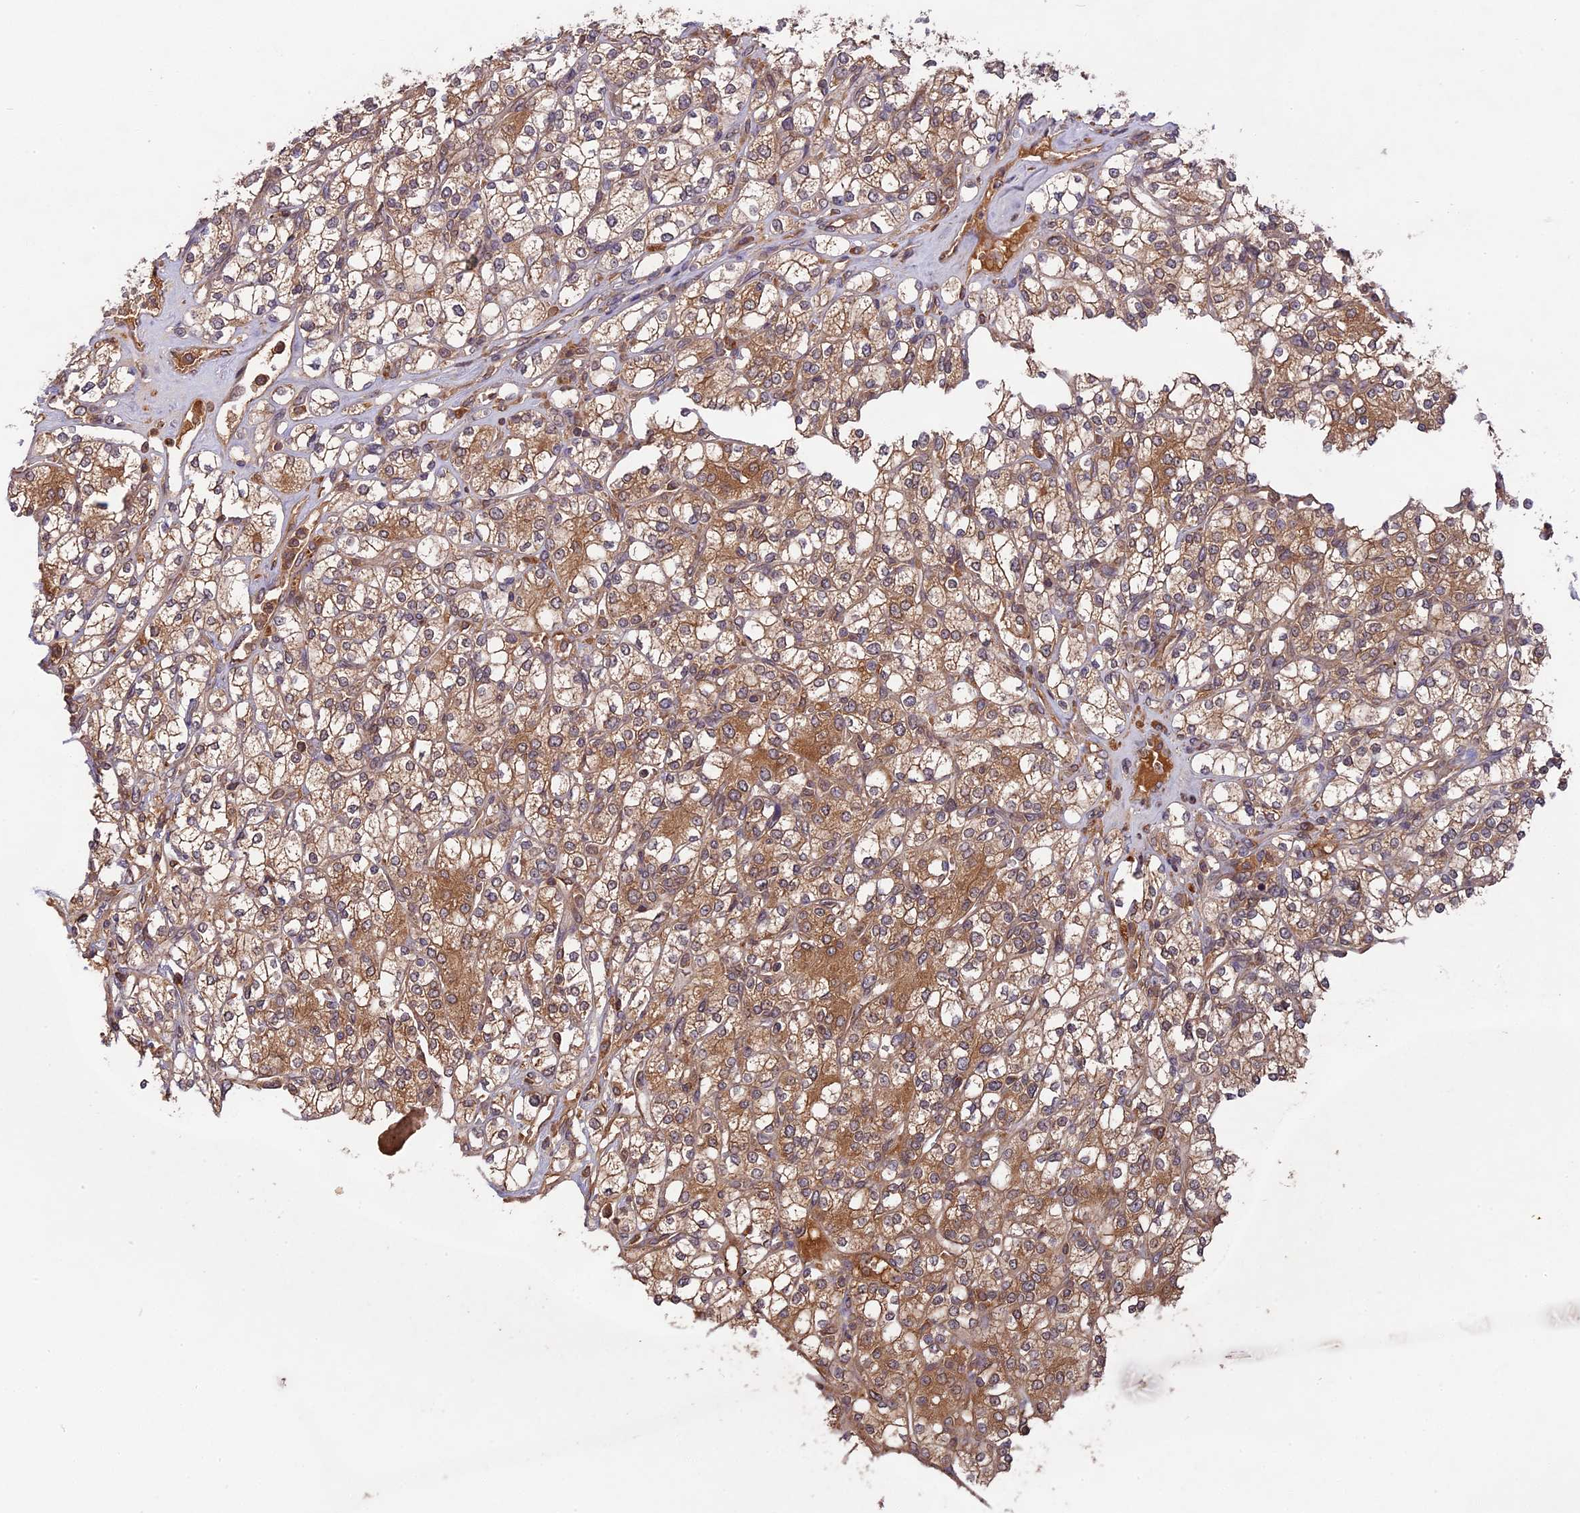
{"staining": {"intensity": "moderate", "quantity": ">75%", "location": "cytoplasmic/membranous"}, "tissue": "renal cancer", "cell_type": "Tumor cells", "image_type": "cancer", "snomed": [{"axis": "morphology", "description": "Adenocarcinoma, NOS"}, {"axis": "topography", "description": "Kidney"}], "caption": "A photomicrograph of renal adenocarcinoma stained for a protein exhibits moderate cytoplasmic/membranous brown staining in tumor cells.", "gene": "CHAC1", "patient": {"sex": "male", "age": 77}}